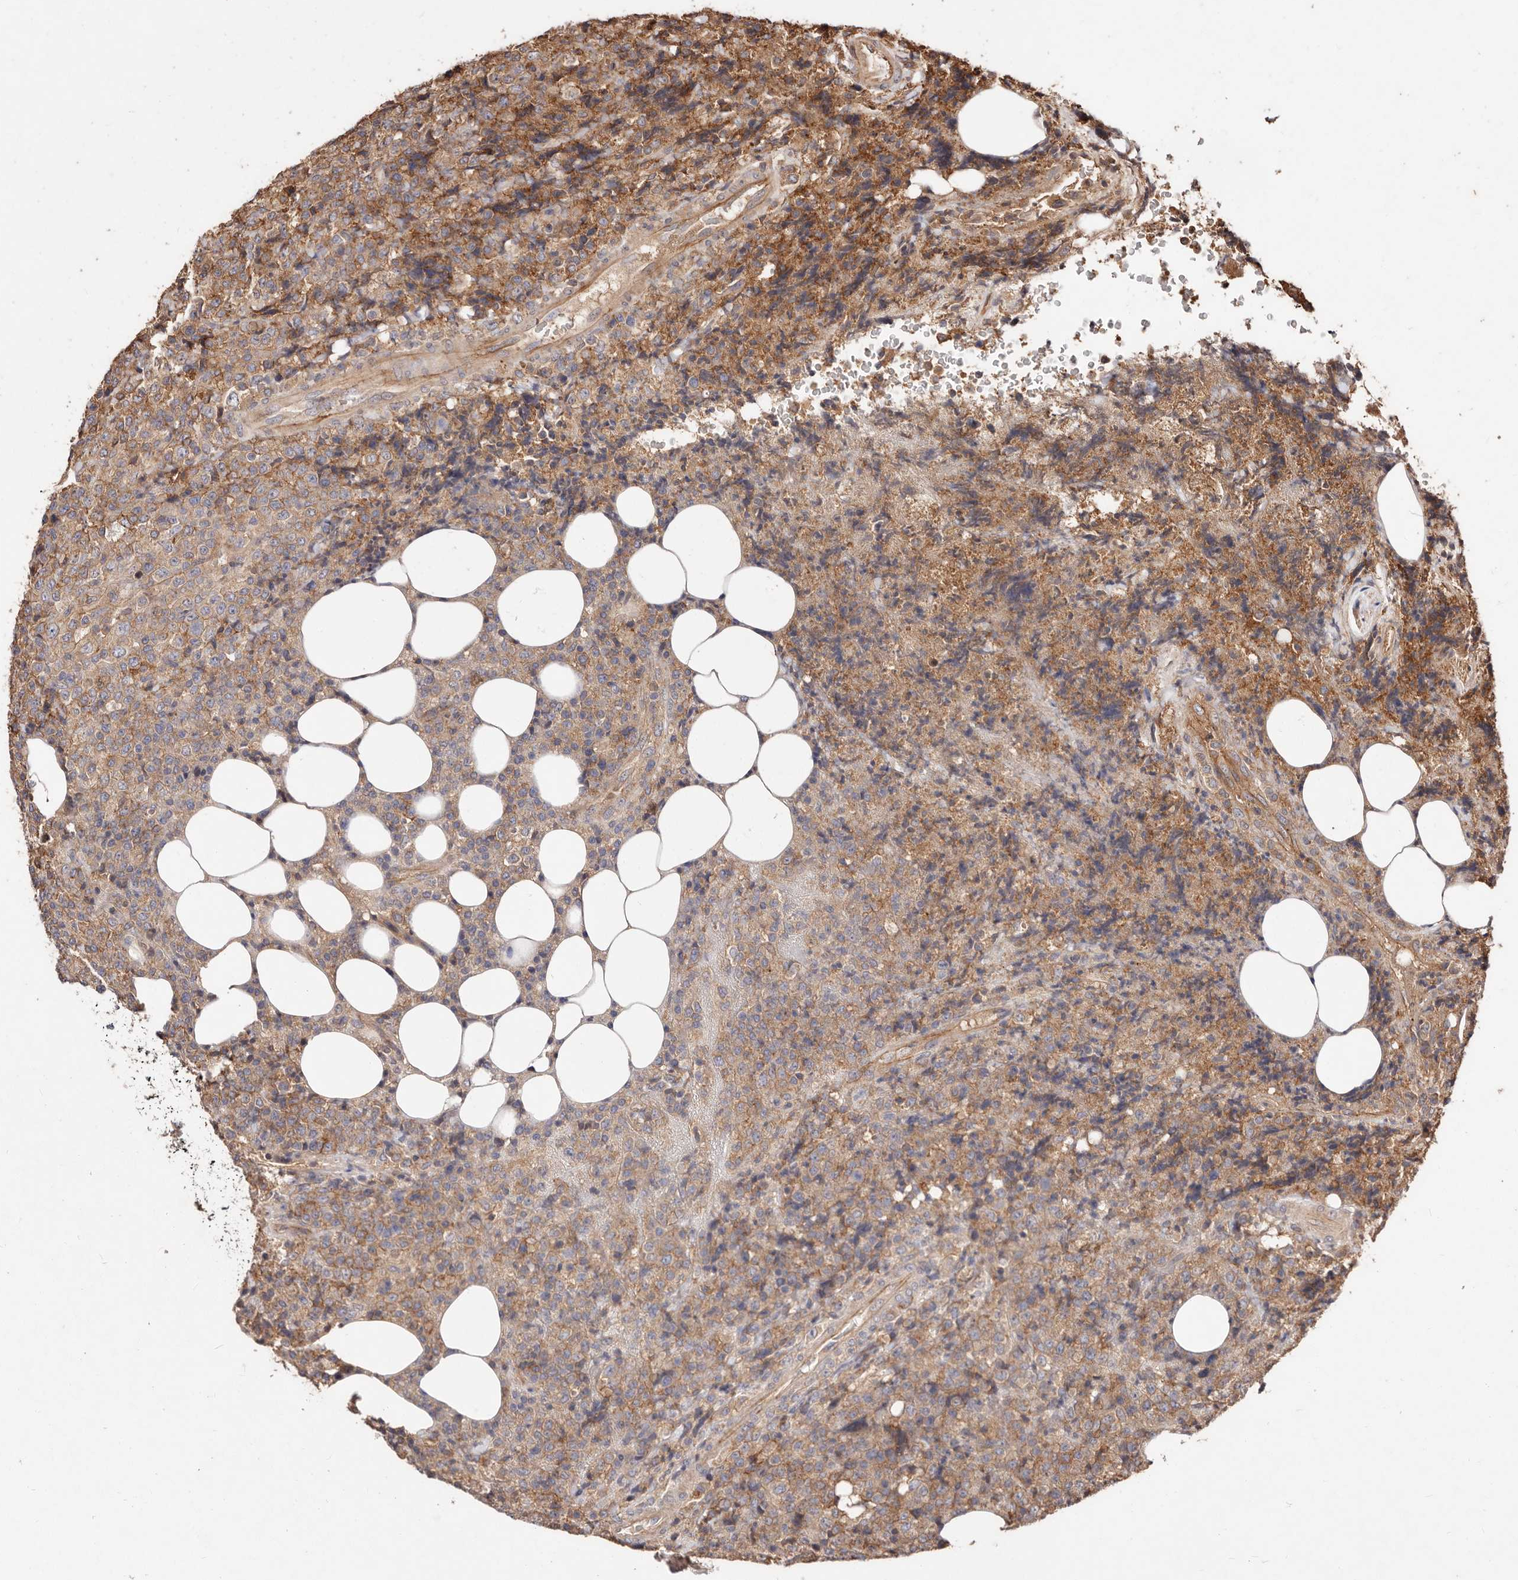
{"staining": {"intensity": "moderate", "quantity": "<25%", "location": "cytoplasmic/membranous"}, "tissue": "lymphoma", "cell_type": "Tumor cells", "image_type": "cancer", "snomed": [{"axis": "morphology", "description": "Malignant lymphoma, non-Hodgkin's type, High grade"}, {"axis": "topography", "description": "Lymph node"}], "caption": "Protein positivity by immunohistochemistry exhibits moderate cytoplasmic/membranous staining in approximately <25% of tumor cells in malignant lymphoma, non-Hodgkin's type (high-grade). The protein of interest is shown in brown color, while the nuclei are stained blue.", "gene": "CCL14", "patient": {"sex": "male", "age": 13}}